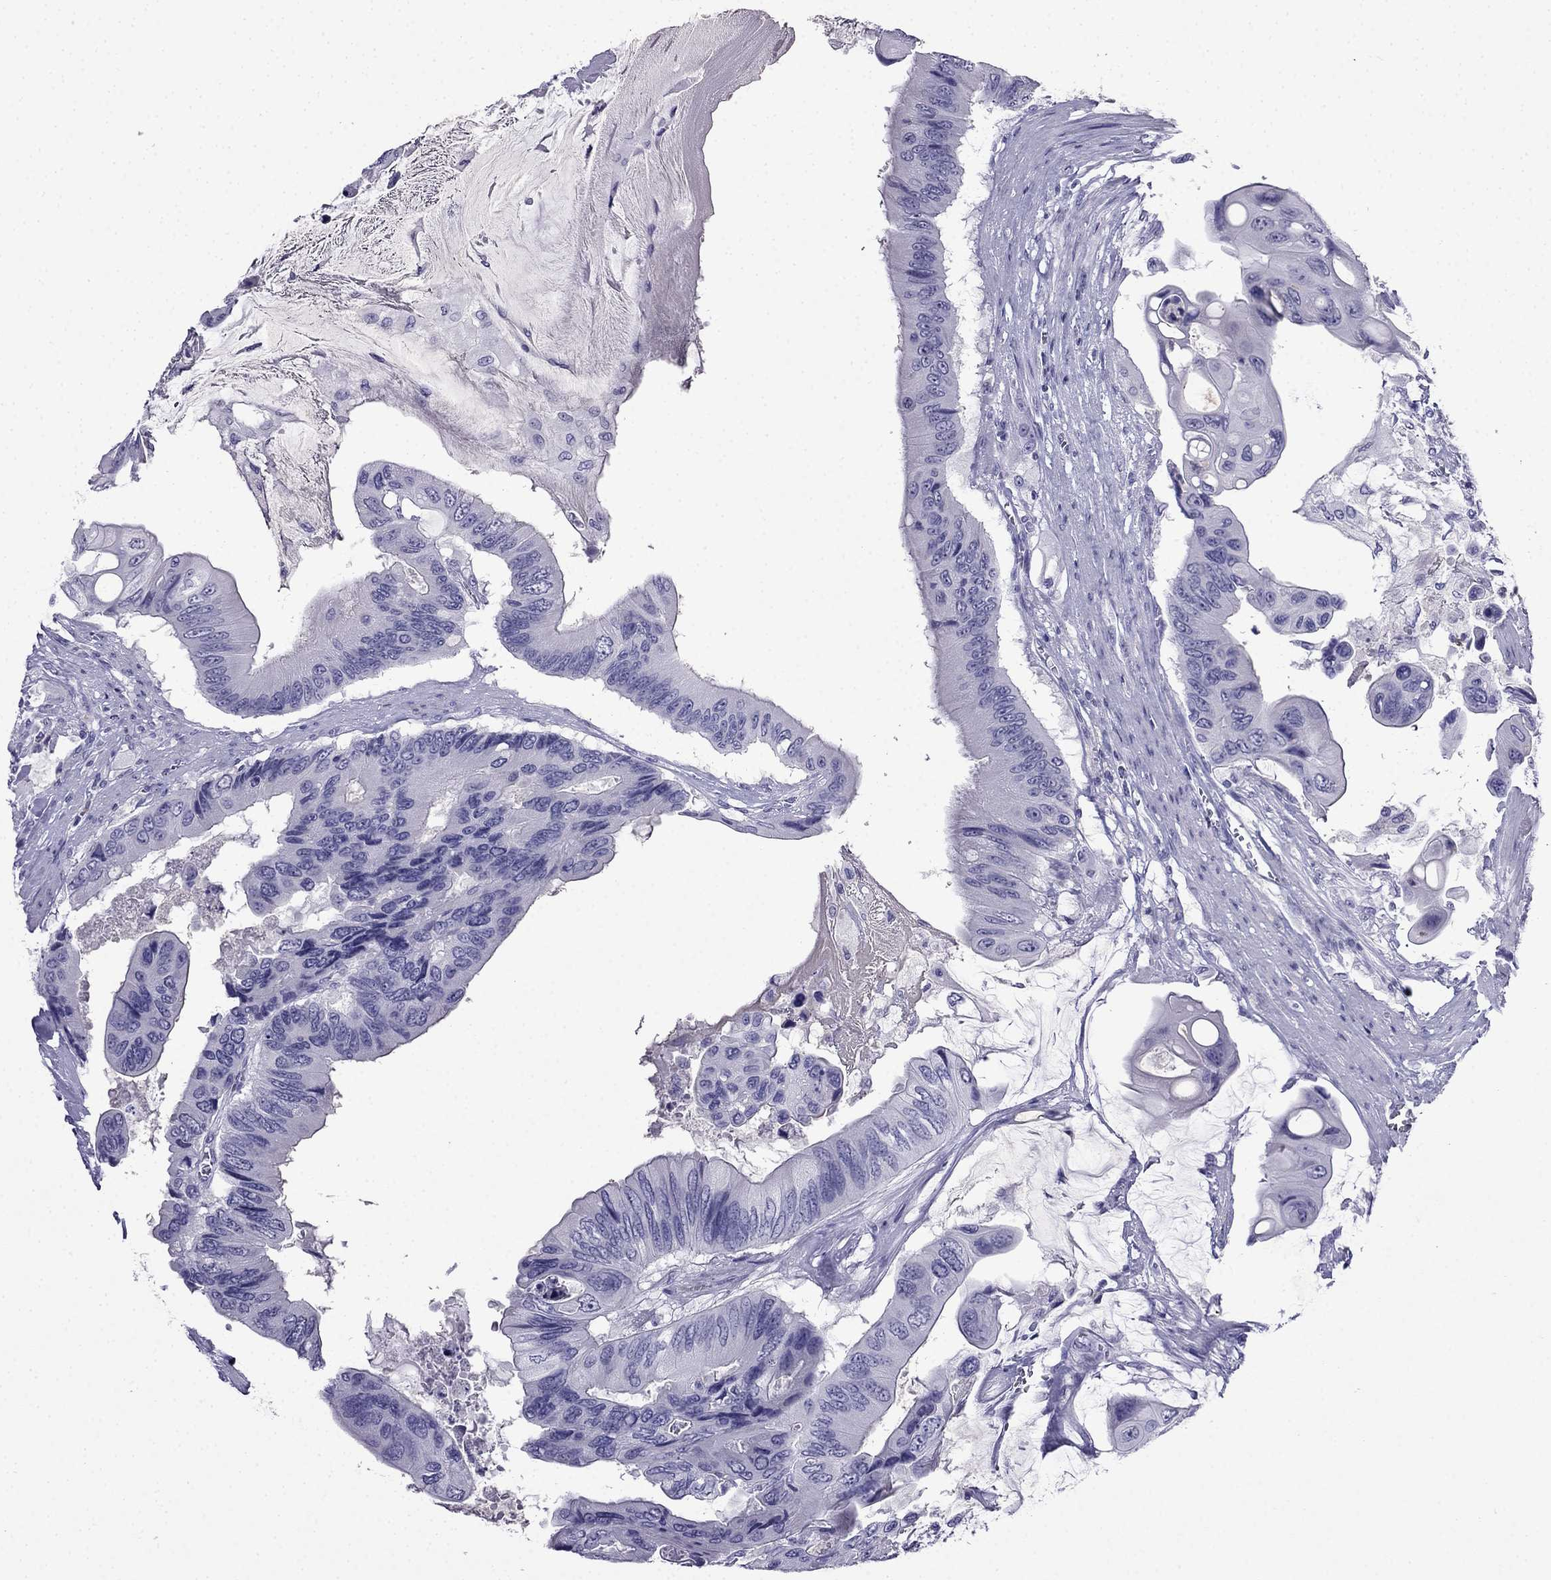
{"staining": {"intensity": "negative", "quantity": "none", "location": "none"}, "tissue": "colorectal cancer", "cell_type": "Tumor cells", "image_type": "cancer", "snomed": [{"axis": "morphology", "description": "Adenocarcinoma, NOS"}, {"axis": "topography", "description": "Rectum"}], "caption": "This is a histopathology image of IHC staining of colorectal adenocarcinoma, which shows no staining in tumor cells. The staining is performed using DAB (3,3'-diaminobenzidine) brown chromogen with nuclei counter-stained in using hematoxylin.", "gene": "CDHR4", "patient": {"sex": "male", "age": 63}}